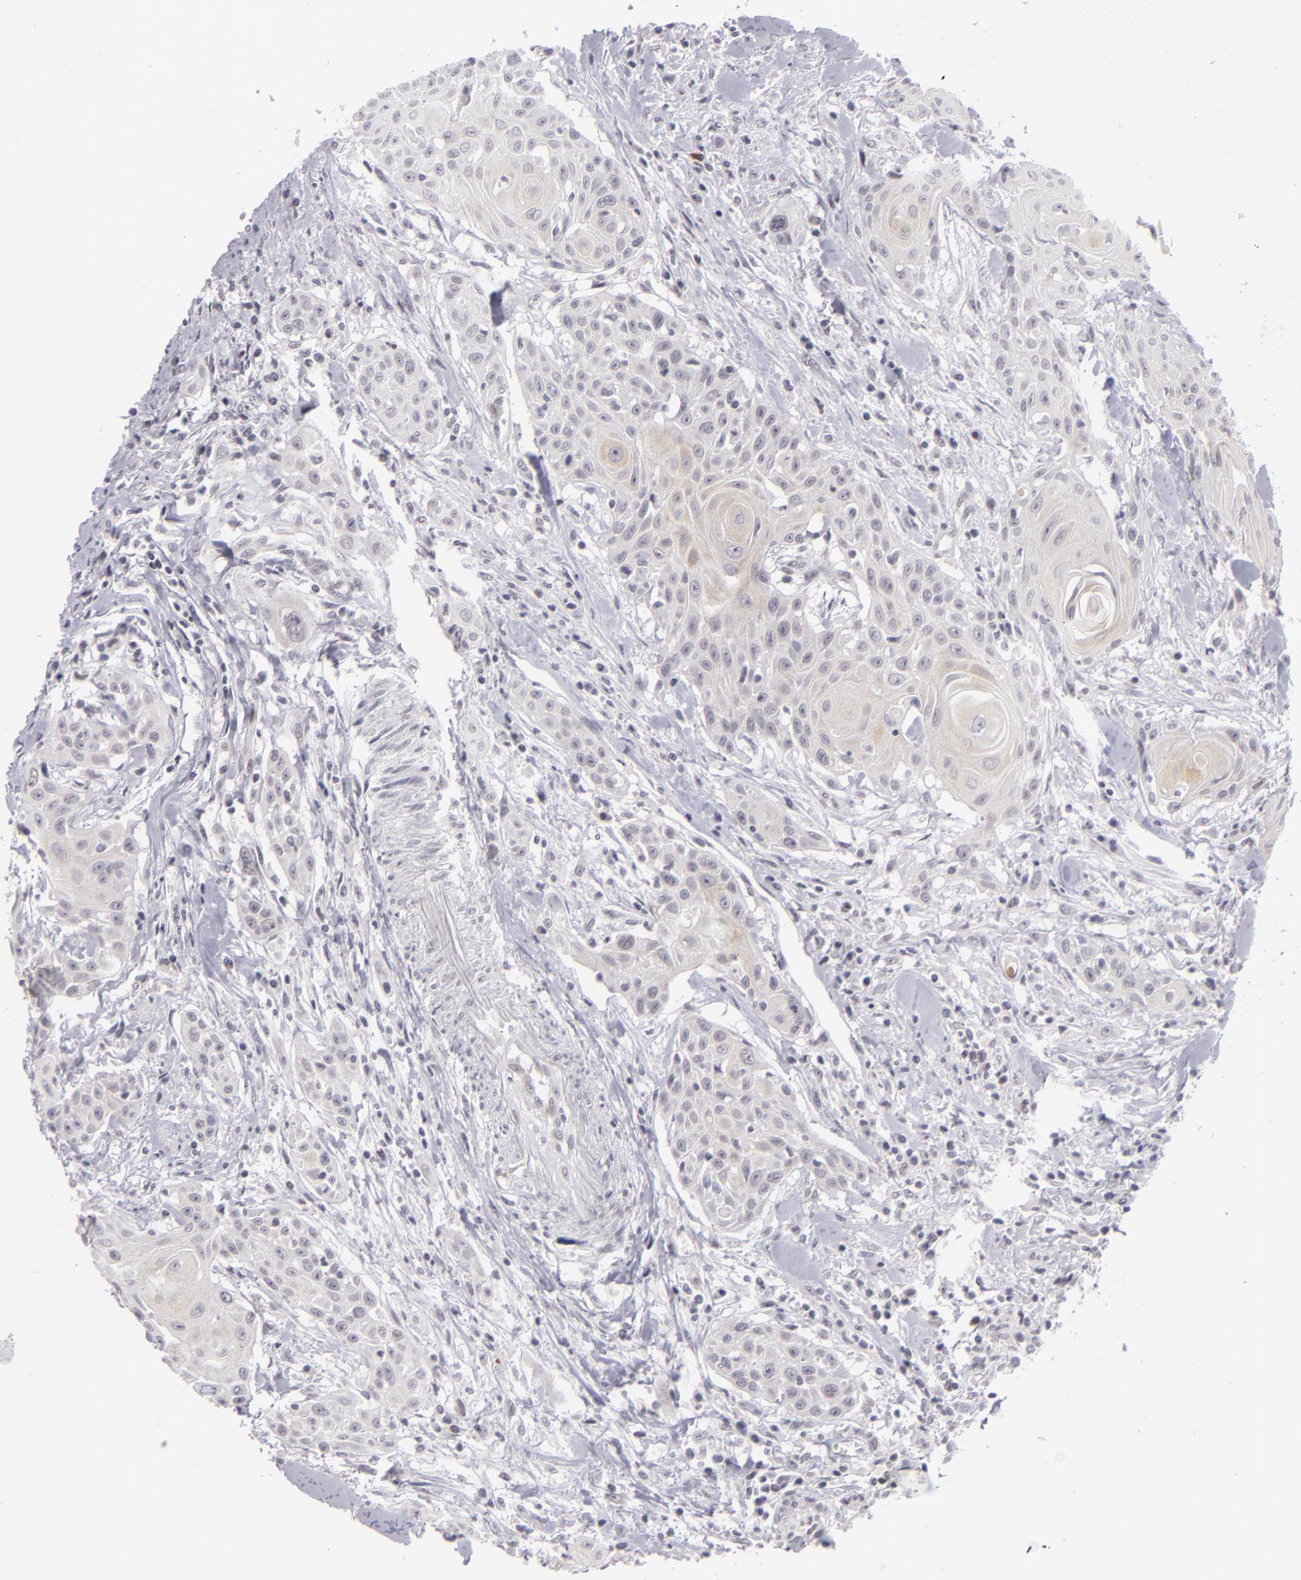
{"staining": {"intensity": "negative", "quantity": "none", "location": "none"}, "tissue": "head and neck cancer", "cell_type": "Tumor cells", "image_type": "cancer", "snomed": [{"axis": "morphology", "description": "Squamous cell carcinoma, NOS"}, {"axis": "morphology", "description": "Squamous cell carcinoma, metastatic, NOS"}, {"axis": "topography", "description": "Lymph node"}, {"axis": "topography", "description": "Salivary gland"}, {"axis": "topography", "description": "Head-Neck"}], "caption": "Immunohistochemical staining of head and neck cancer (metastatic squamous cell carcinoma) shows no significant positivity in tumor cells.", "gene": "ZNF205", "patient": {"sex": "female", "age": 74}}